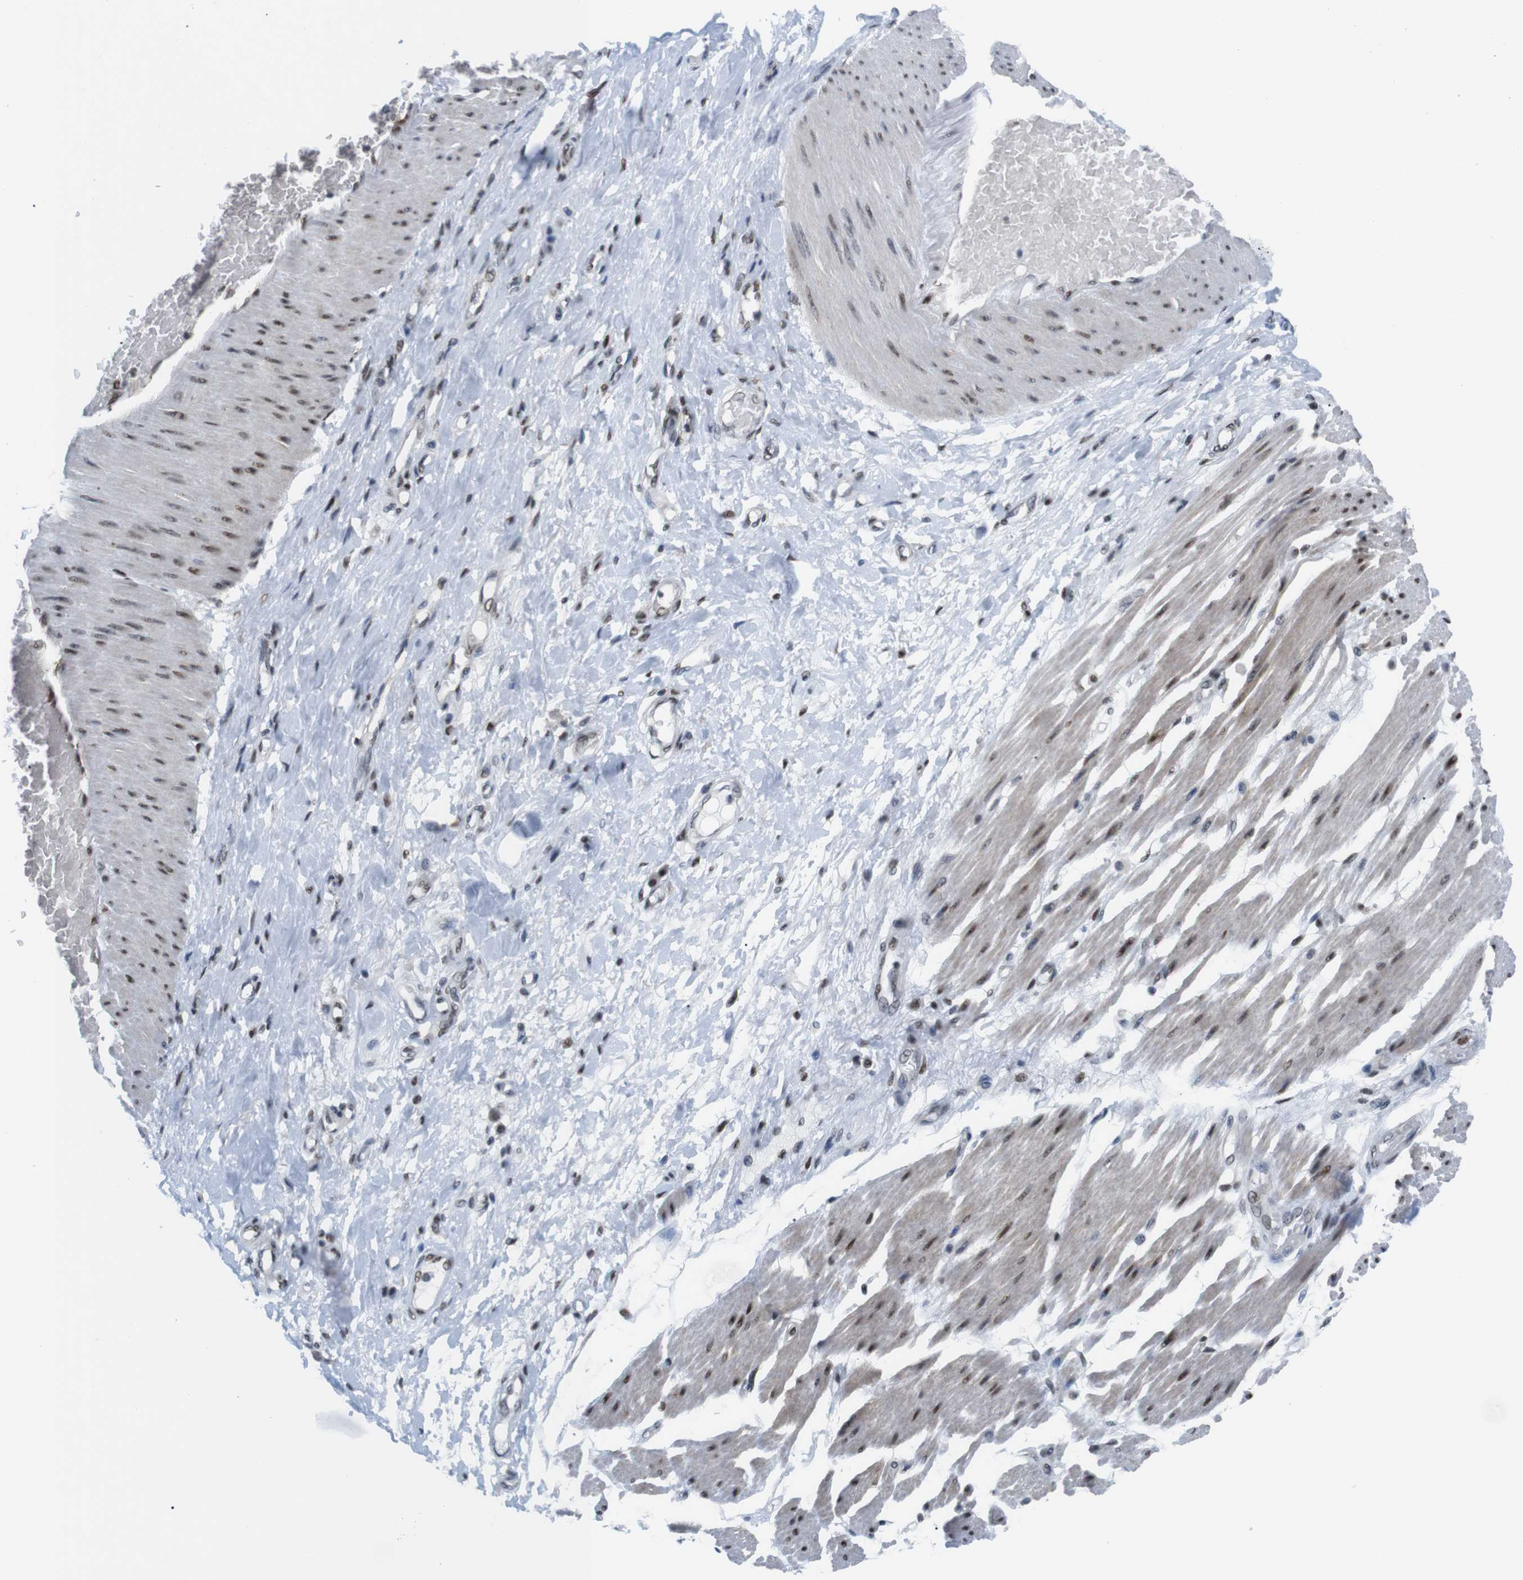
{"staining": {"intensity": "moderate", "quantity": ">75%", "location": "nuclear"}, "tissue": "adipose tissue", "cell_type": "Adipocytes", "image_type": "normal", "snomed": [{"axis": "morphology", "description": "Normal tissue, NOS"}, {"axis": "morphology", "description": "Adenocarcinoma, NOS"}, {"axis": "topography", "description": "Esophagus"}], "caption": "Adipose tissue stained with IHC reveals moderate nuclear expression in approximately >75% of adipocytes. (IHC, brightfield microscopy, high magnification).", "gene": "PSME3", "patient": {"sex": "male", "age": 62}}